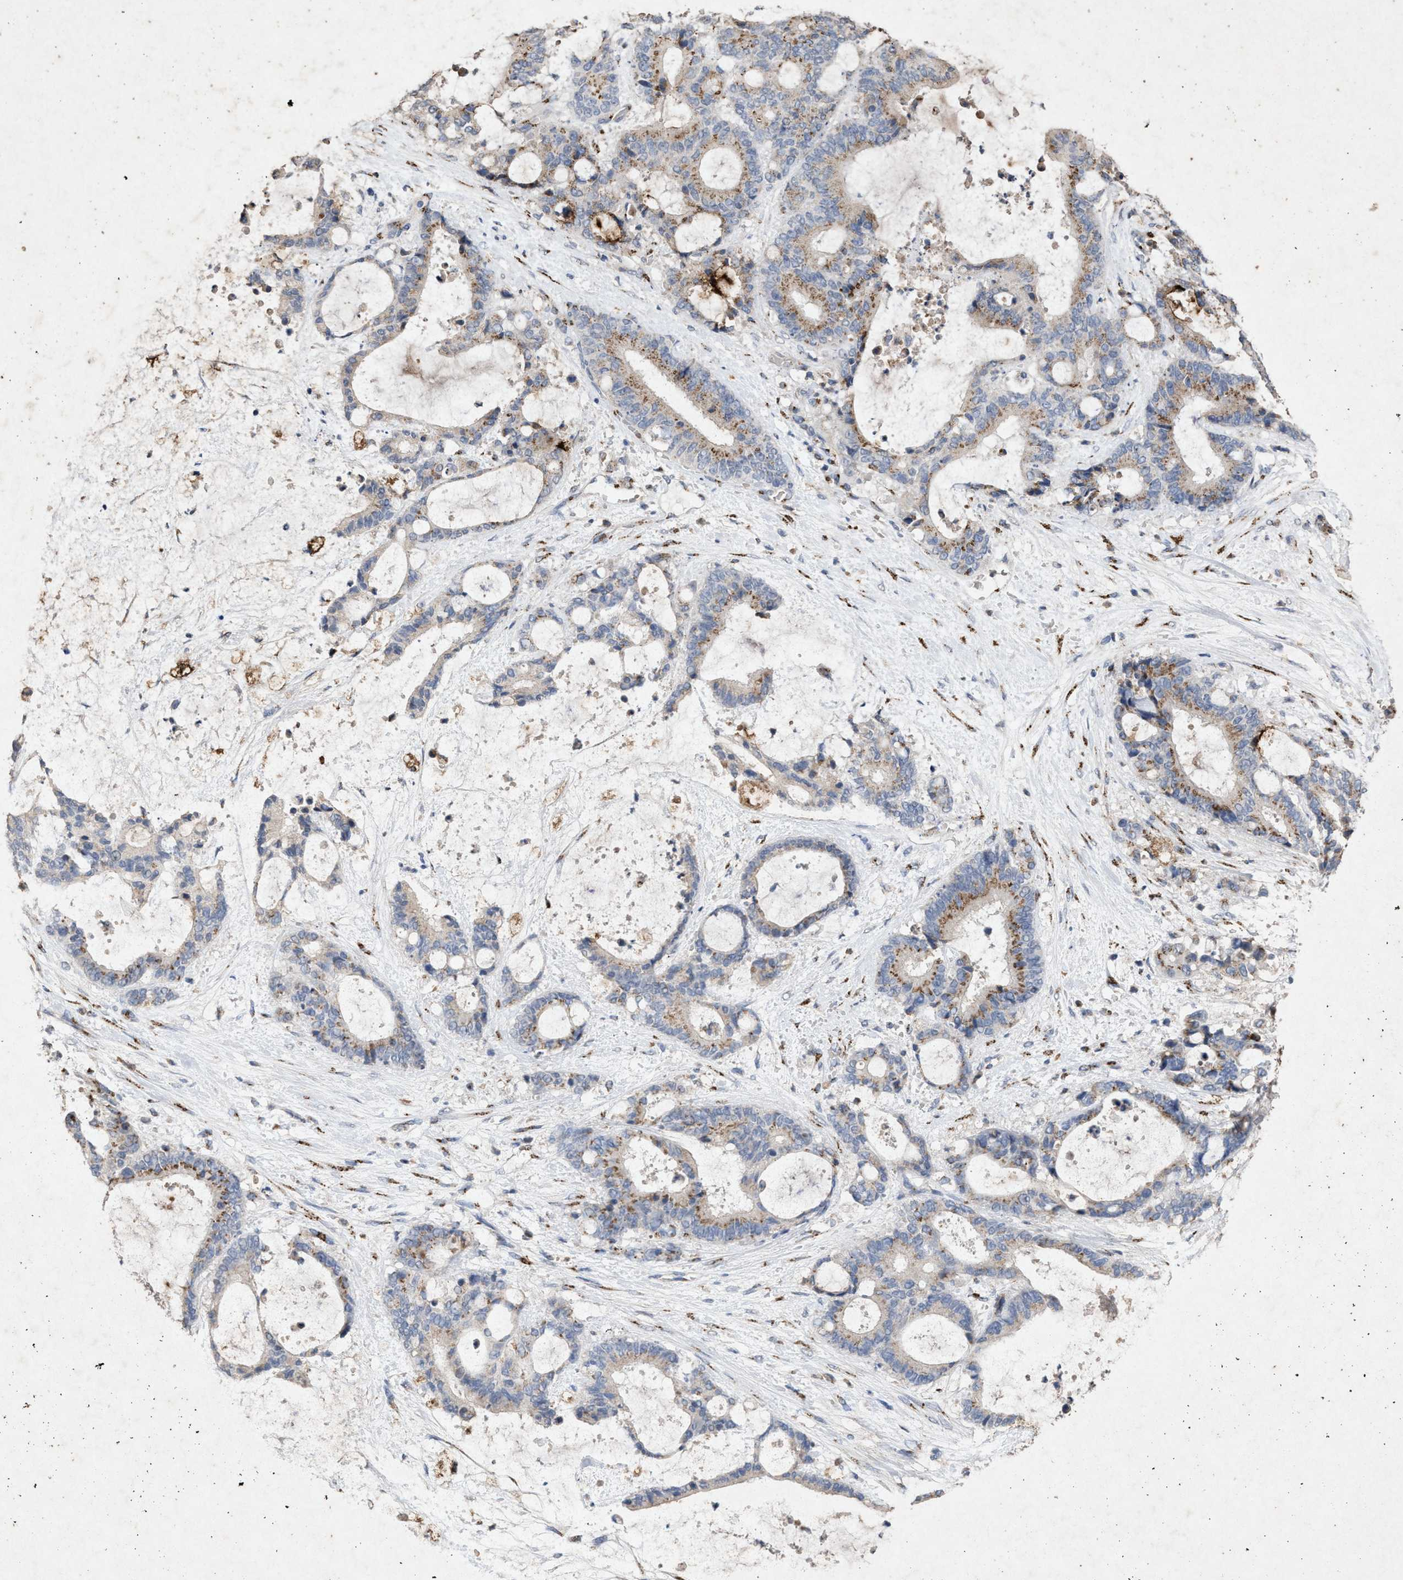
{"staining": {"intensity": "moderate", "quantity": "25%-75%", "location": "cytoplasmic/membranous"}, "tissue": "liver cancer", "cell_type": "Tumor cells", "image_type": "cancer", "snomed": [{"axis": "morphology", "description": "Normal tissue, NOS"}, {"axis": "morphology", "description": "Cholangiocarcinoma"}, {"axis": "topography", "description": "Liver"}, {"axis": "topography", "description": "Peripheral nerve tissue"}], "caption": "Immunohistochemical staining of cholangiocarcinoma (liver) demonstrates moderate cytoplasmic/membranous protein expression in approximately 25%-75% of tumor cells.", "gene": "MAN2A1", "patient": {"sex": "female", "age": 73}}